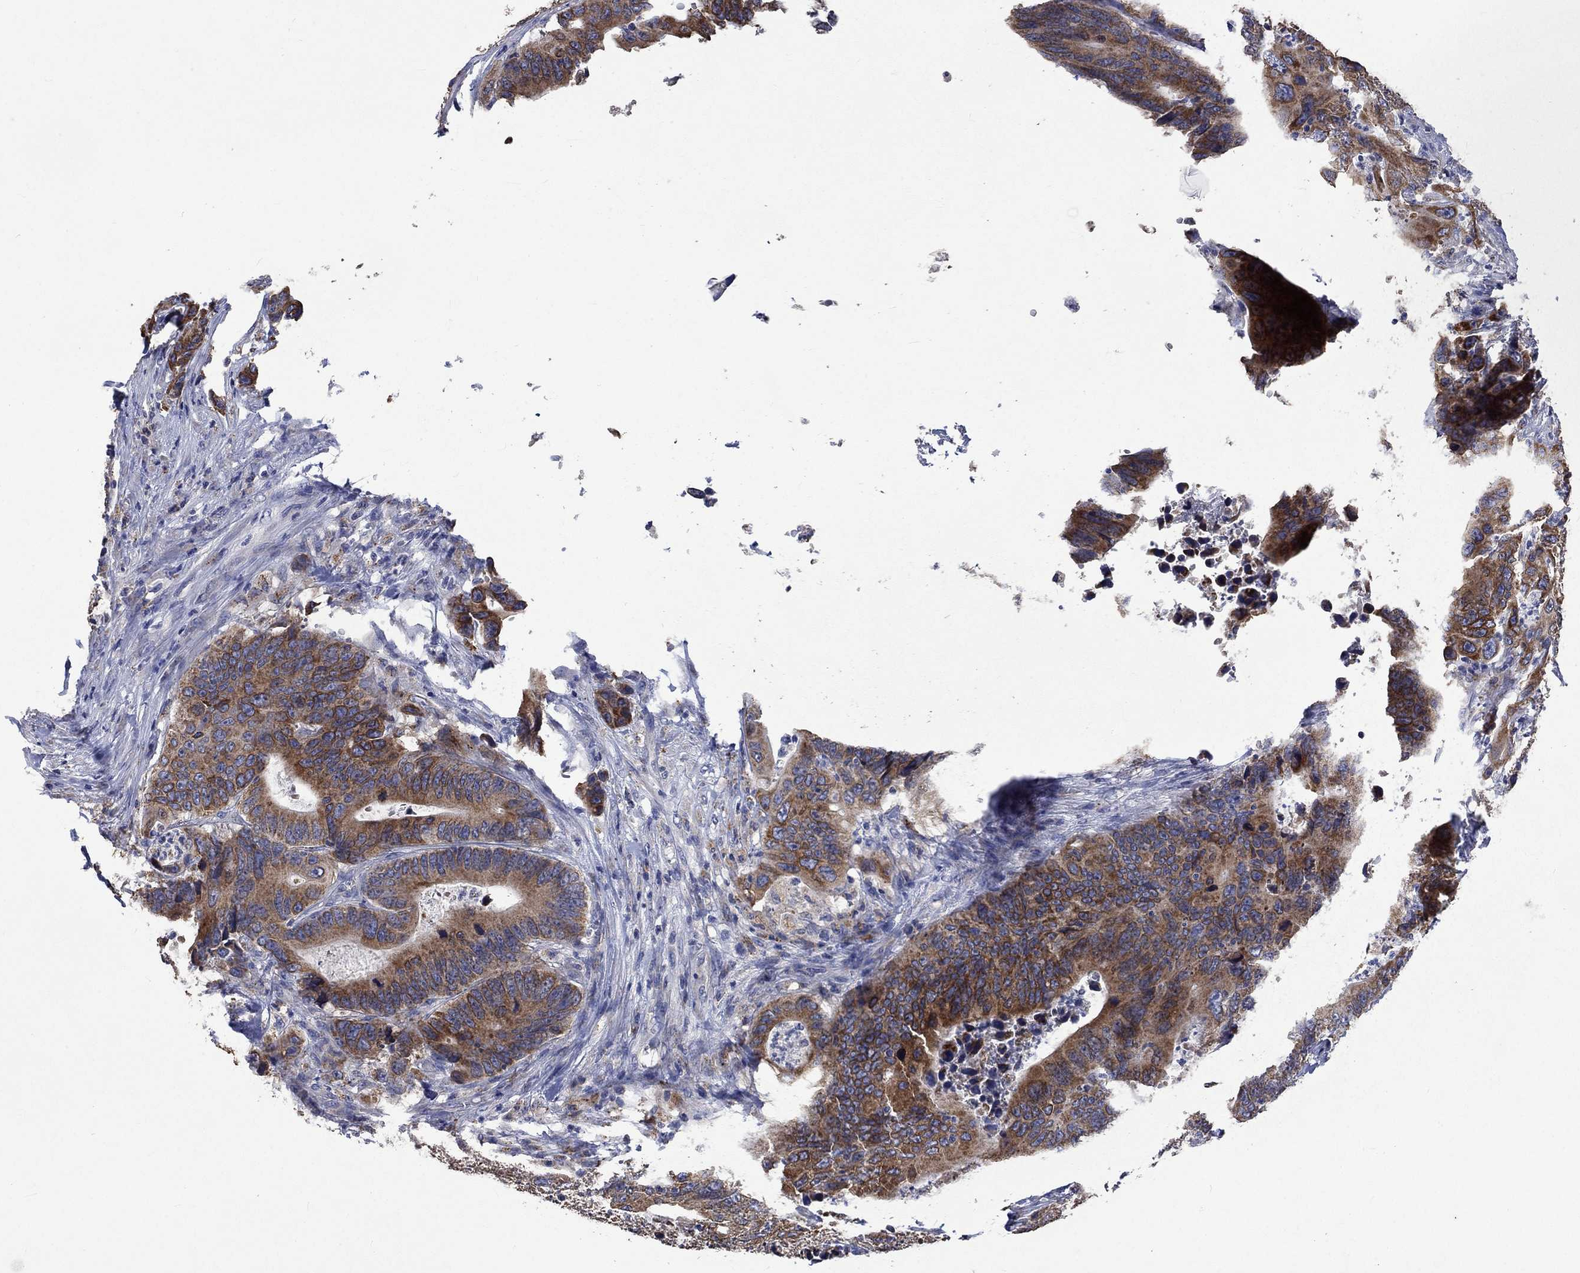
{"staining": {"intensity": "moderate", "quantity": ">75%", "location": "cytoplasmic/membranous"}, "tissue": "colorectal cancer", "cell_type": "Tumor cells", "image_type": "cancer", "snomed": [{"axis": "morphology", "description": "Adenocarcinoma, NOS"}, {"axis": "topography", "description": "Colon"}], "caption": "Immunohistochemical staining of colorectal adenocarcinoma displays medium levels of moderate cytoplasmic/membranous expression in approximately >75% of tumor cells.", "gene": "UGT8", "patient": {"sex": "female", "age": 90}}